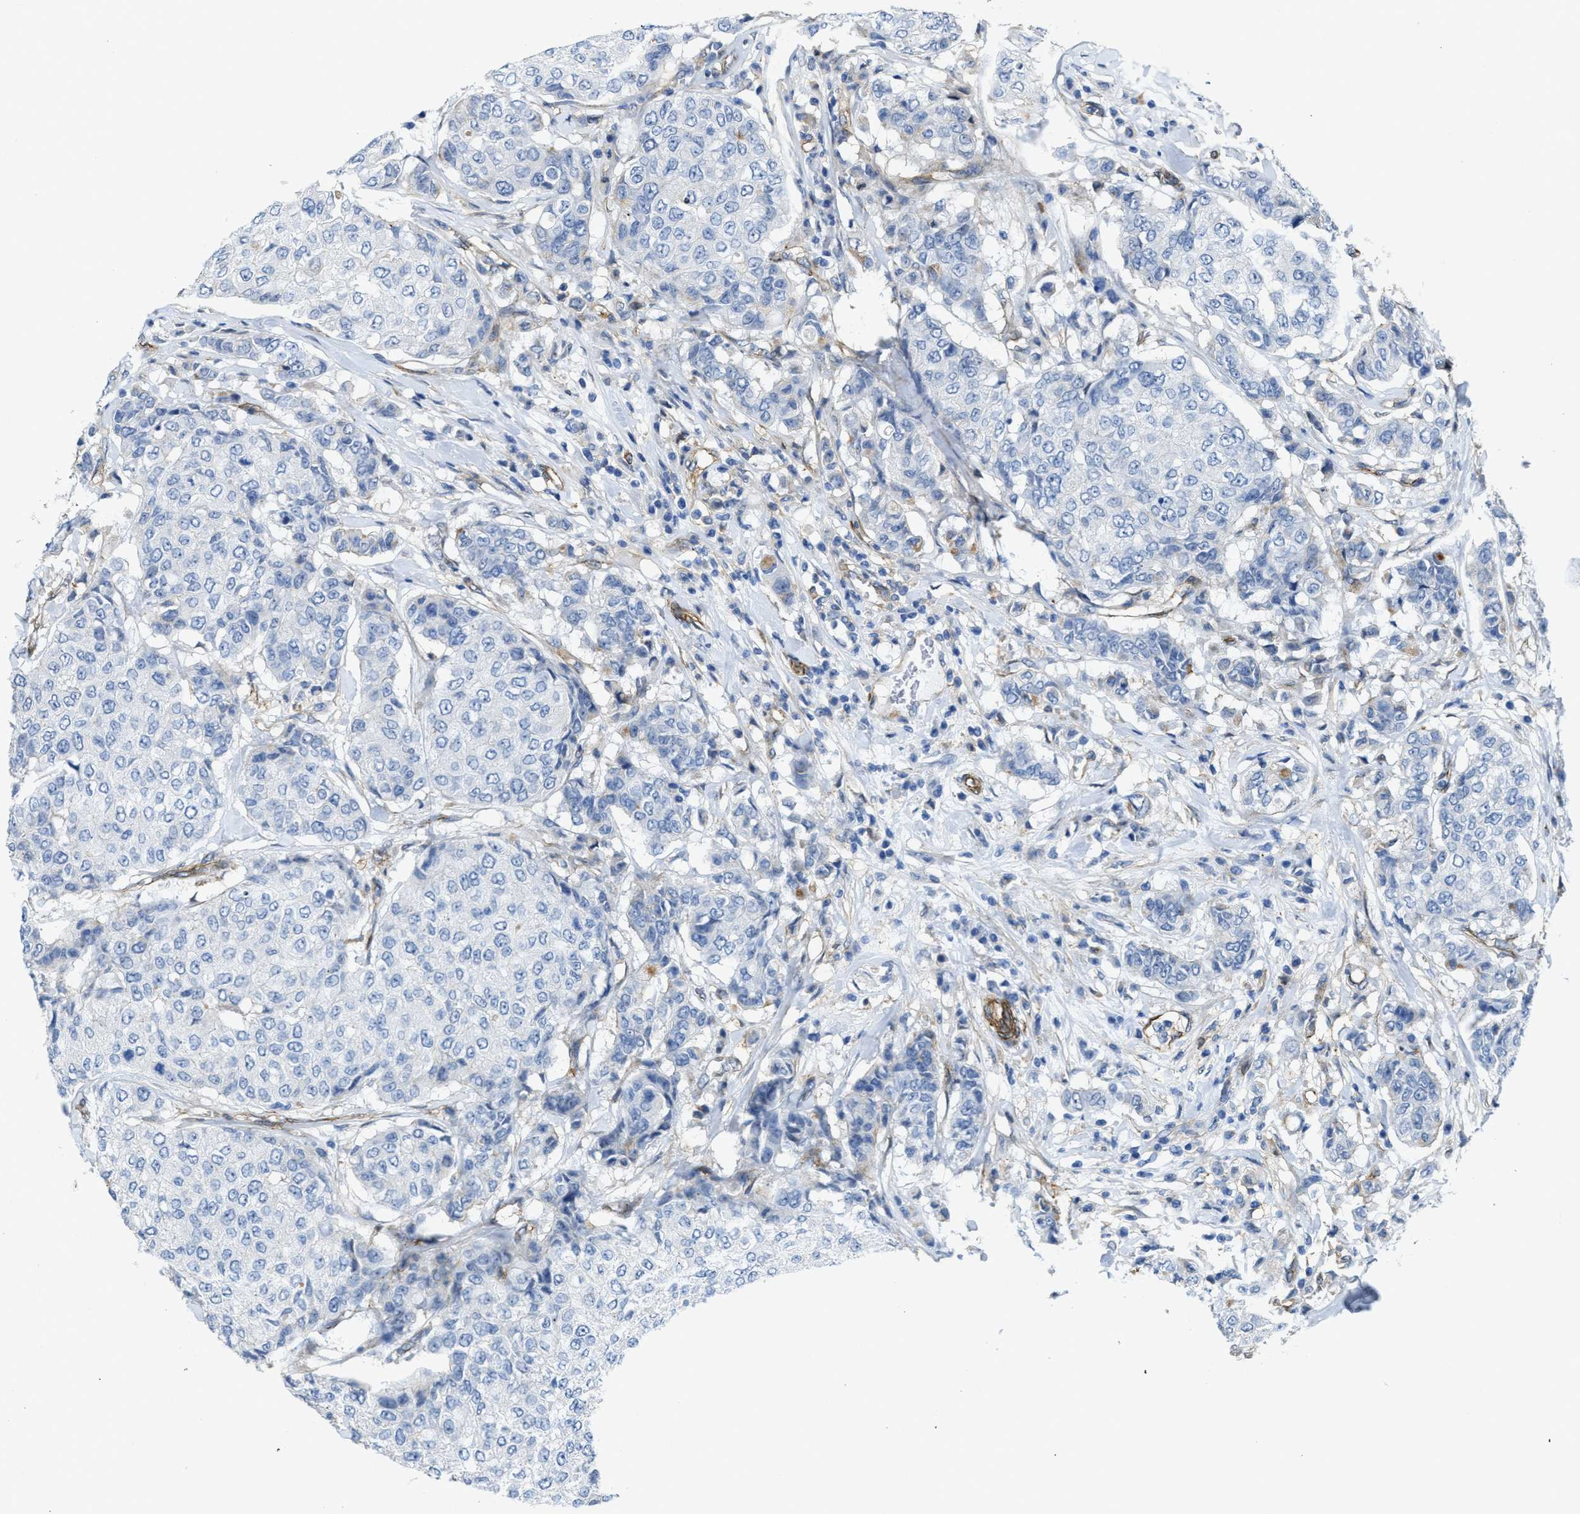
{"staining": {"intensity": "negative", "quantity": "none", "location": "none"}, "tissue": "breast cancer", "cell_type": "Tumor cells", "image_type": "cancer", "snomed": [{"axis": "morphology", "description": "Duct carcinoma"}, {"axis": "topography", "description": "Breast"}], "caption": "This is an immunohistochemistry (IHC) histopathology image of human breast infiltrating ductal carcinoma. There is no staining in tumor cells.", "gene": "NAB1", "patient": {"sex": "female", "age": 27}}